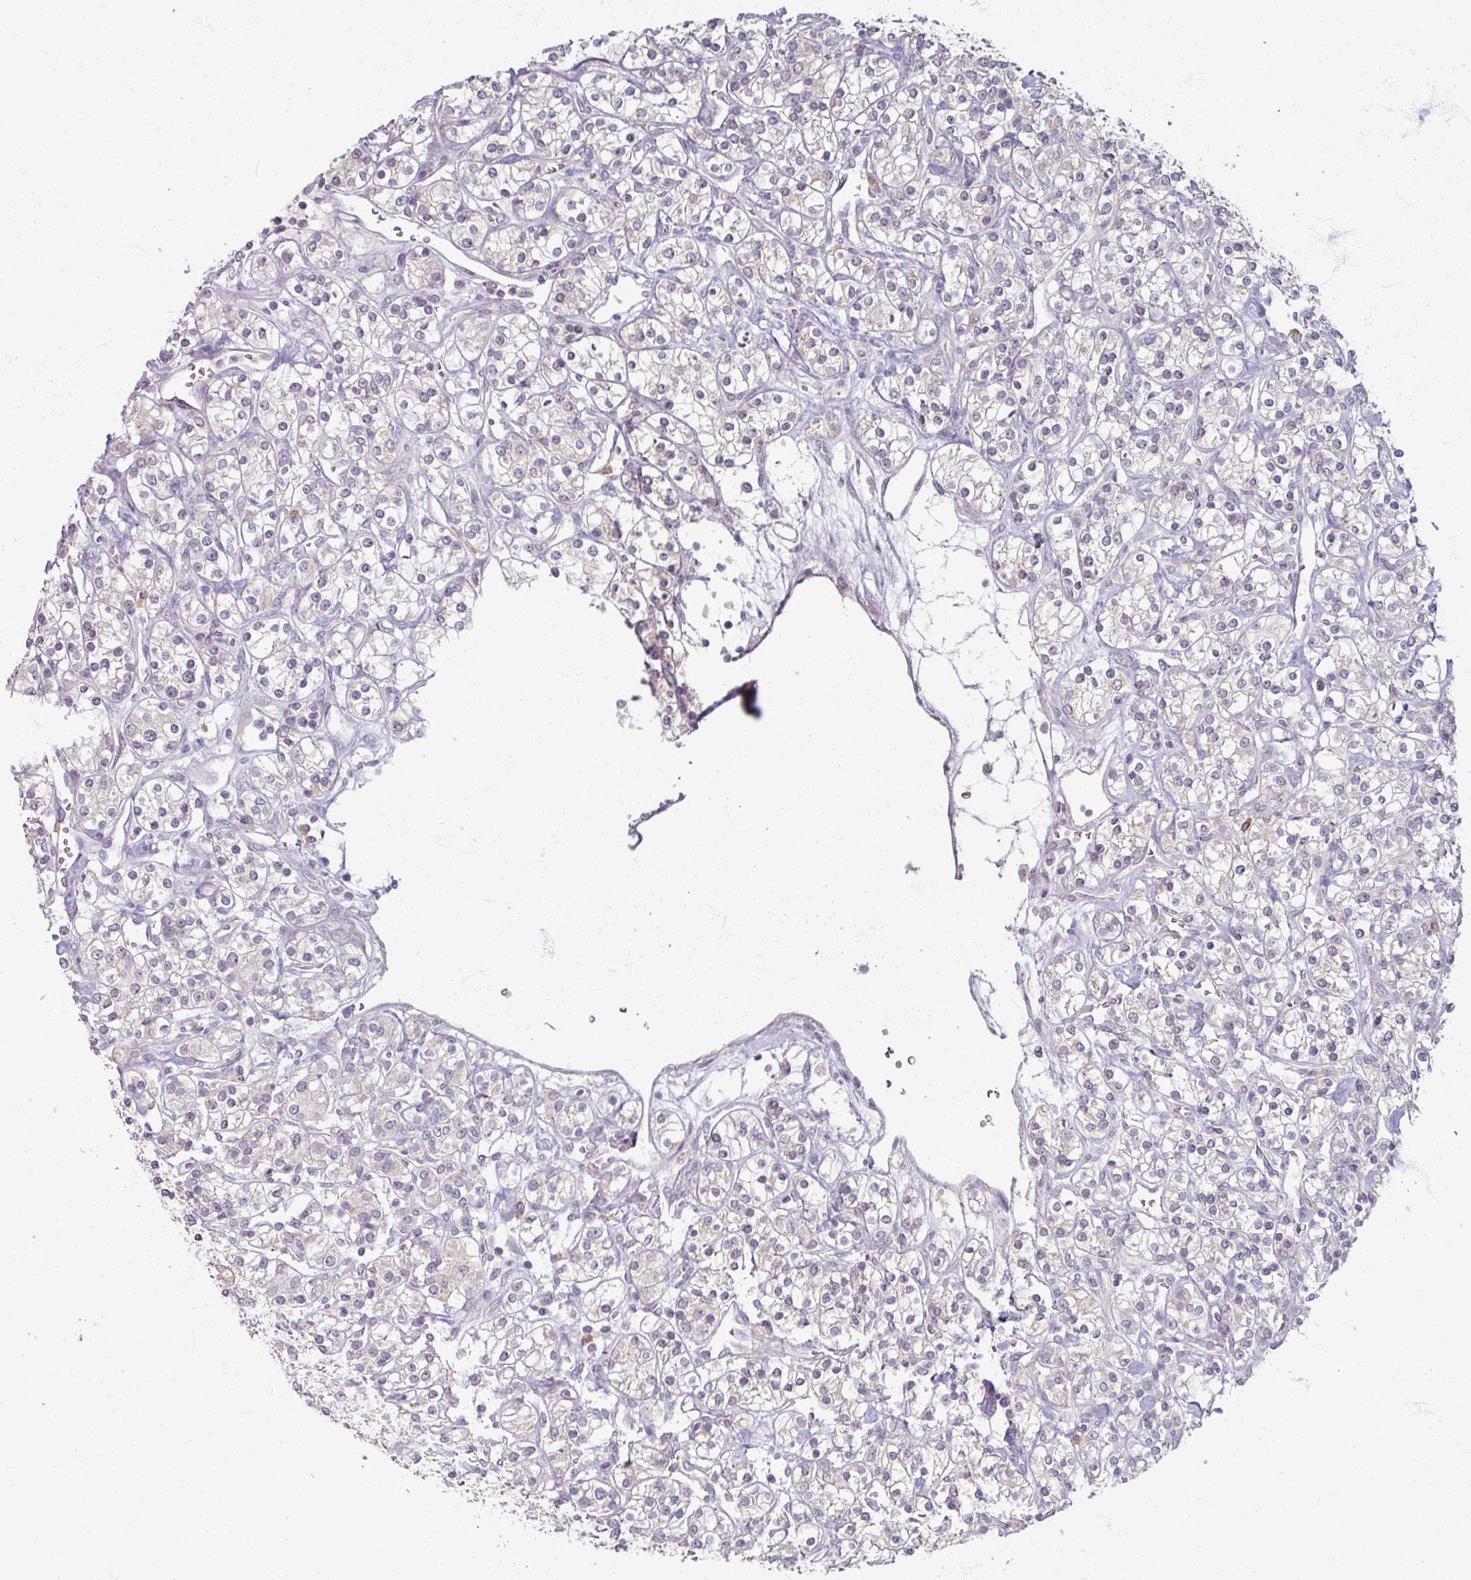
{"staining": {"intensity": "negative", "quantity": "none", "location": "none"}, "tissue": "renal cancer", "cell_type": "Tumor cells", "image_type": "cancer", "snomed": [{"axis": "morphology", "description": "Adenocarcinoma, NOS"}, {"axis": "topography", "description": "Kidney"}], "caption": "Protein analysis of renal cancer (adenocarcinoma) reveals no significant staining in tumor cells. Brightfield microscopy of immunohistochemistry (IHC) stained with DAB (brown) and hematoxylin (blue), captured at high magnification.", "gene": "SOX11", "patient": {"sex": "male", "age": 77}}